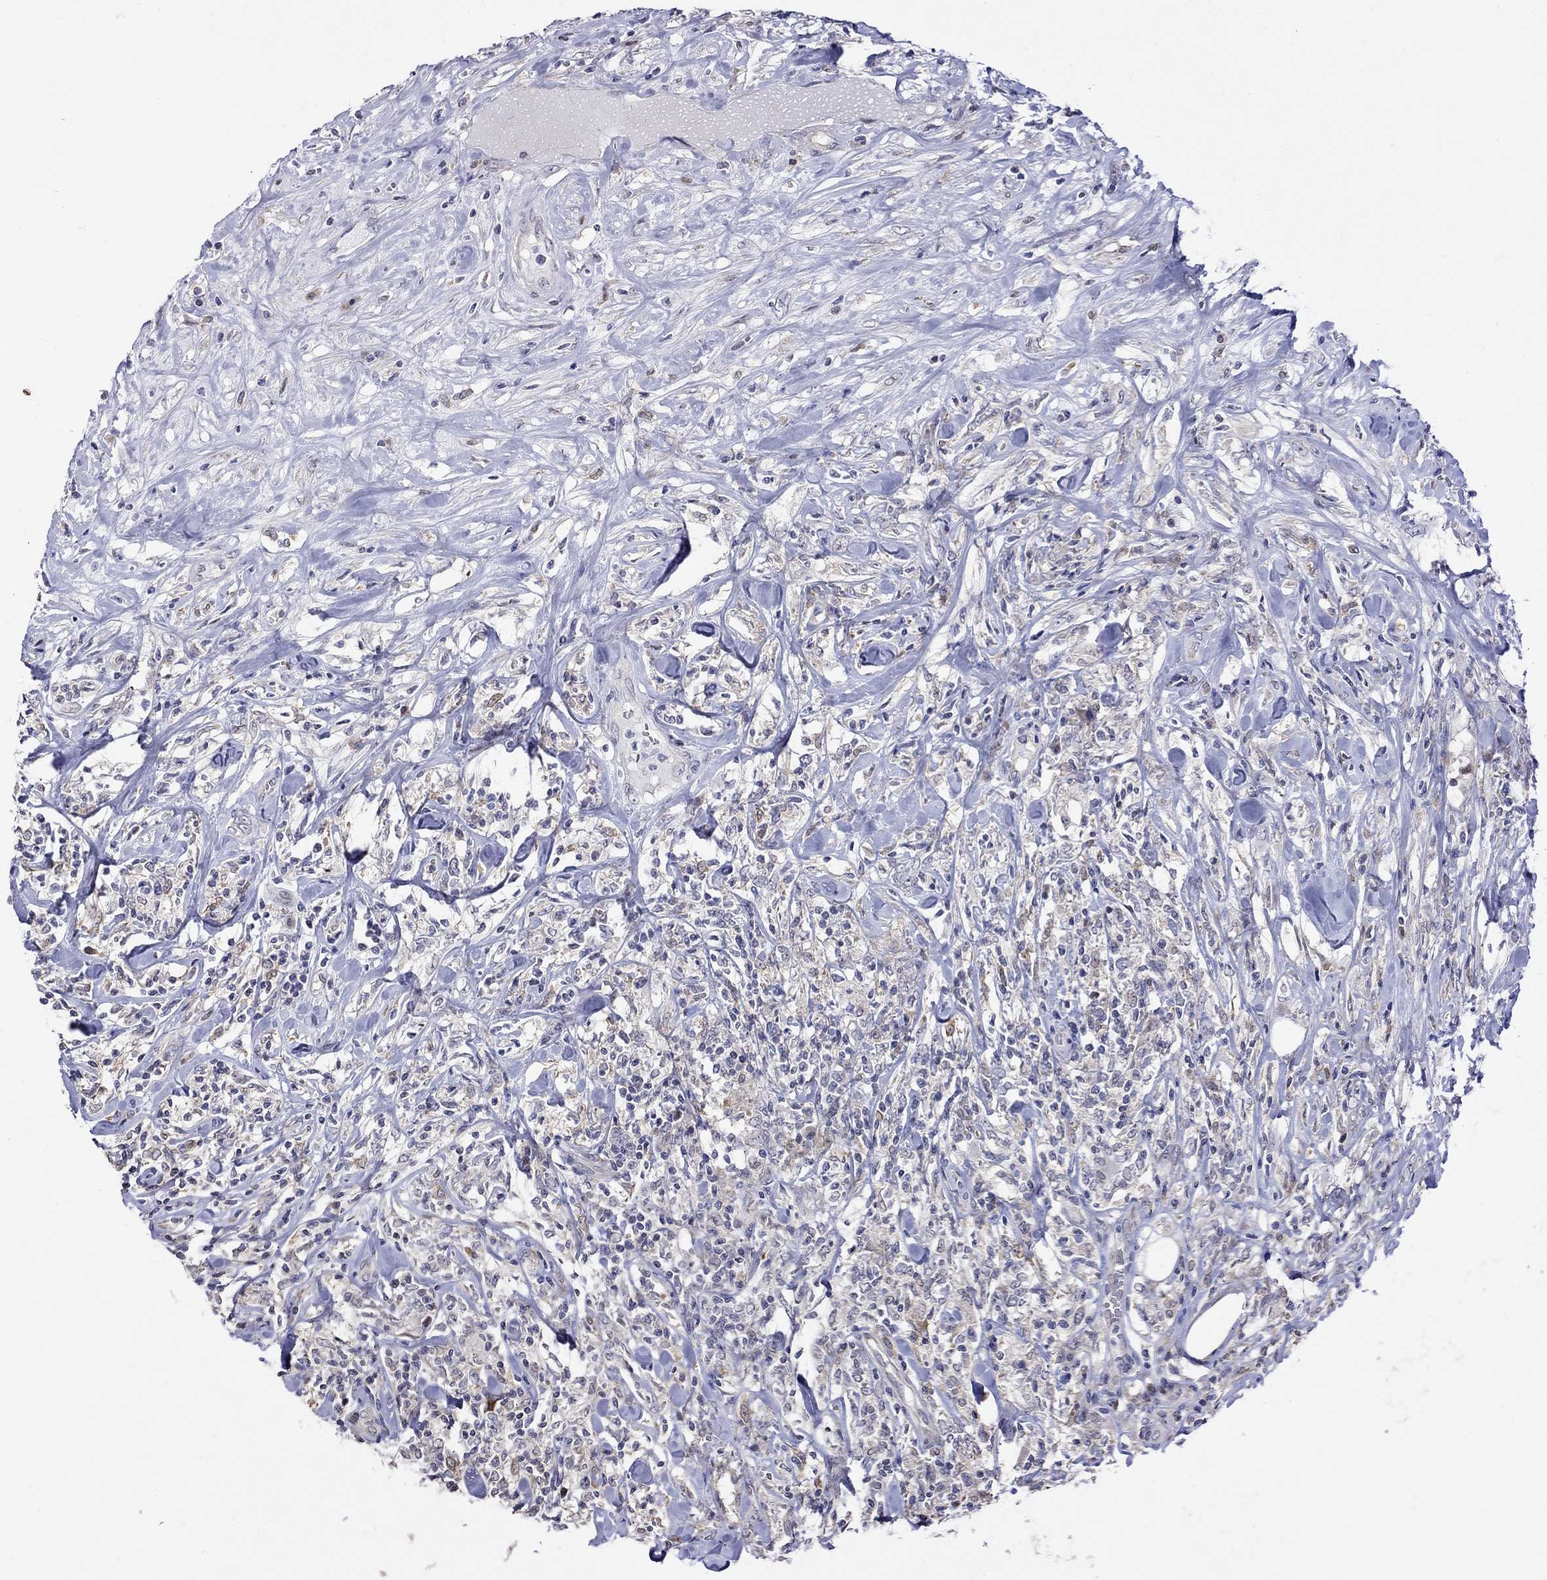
{"staining": {"intensity": "negative", "quantity": "none", "location": "none"}, "tissue": "lymphoma", "cell_type": "Tumor cells", "image_type": "cancer", "snomed": [{"axis": "morphology", "description": "Malignant lymphoma, non-Hodgkin's type, High grade"}, {"axis": "topography", "description": "Lymph node"}], "caption": "Micrograph shows no protein expression in tumor cells of malignant lymphoma, non-Hodgkin's type (high-grade) tissue.", "gene": "ADAM28", "patient": {"sex": "female", "age": 84}}